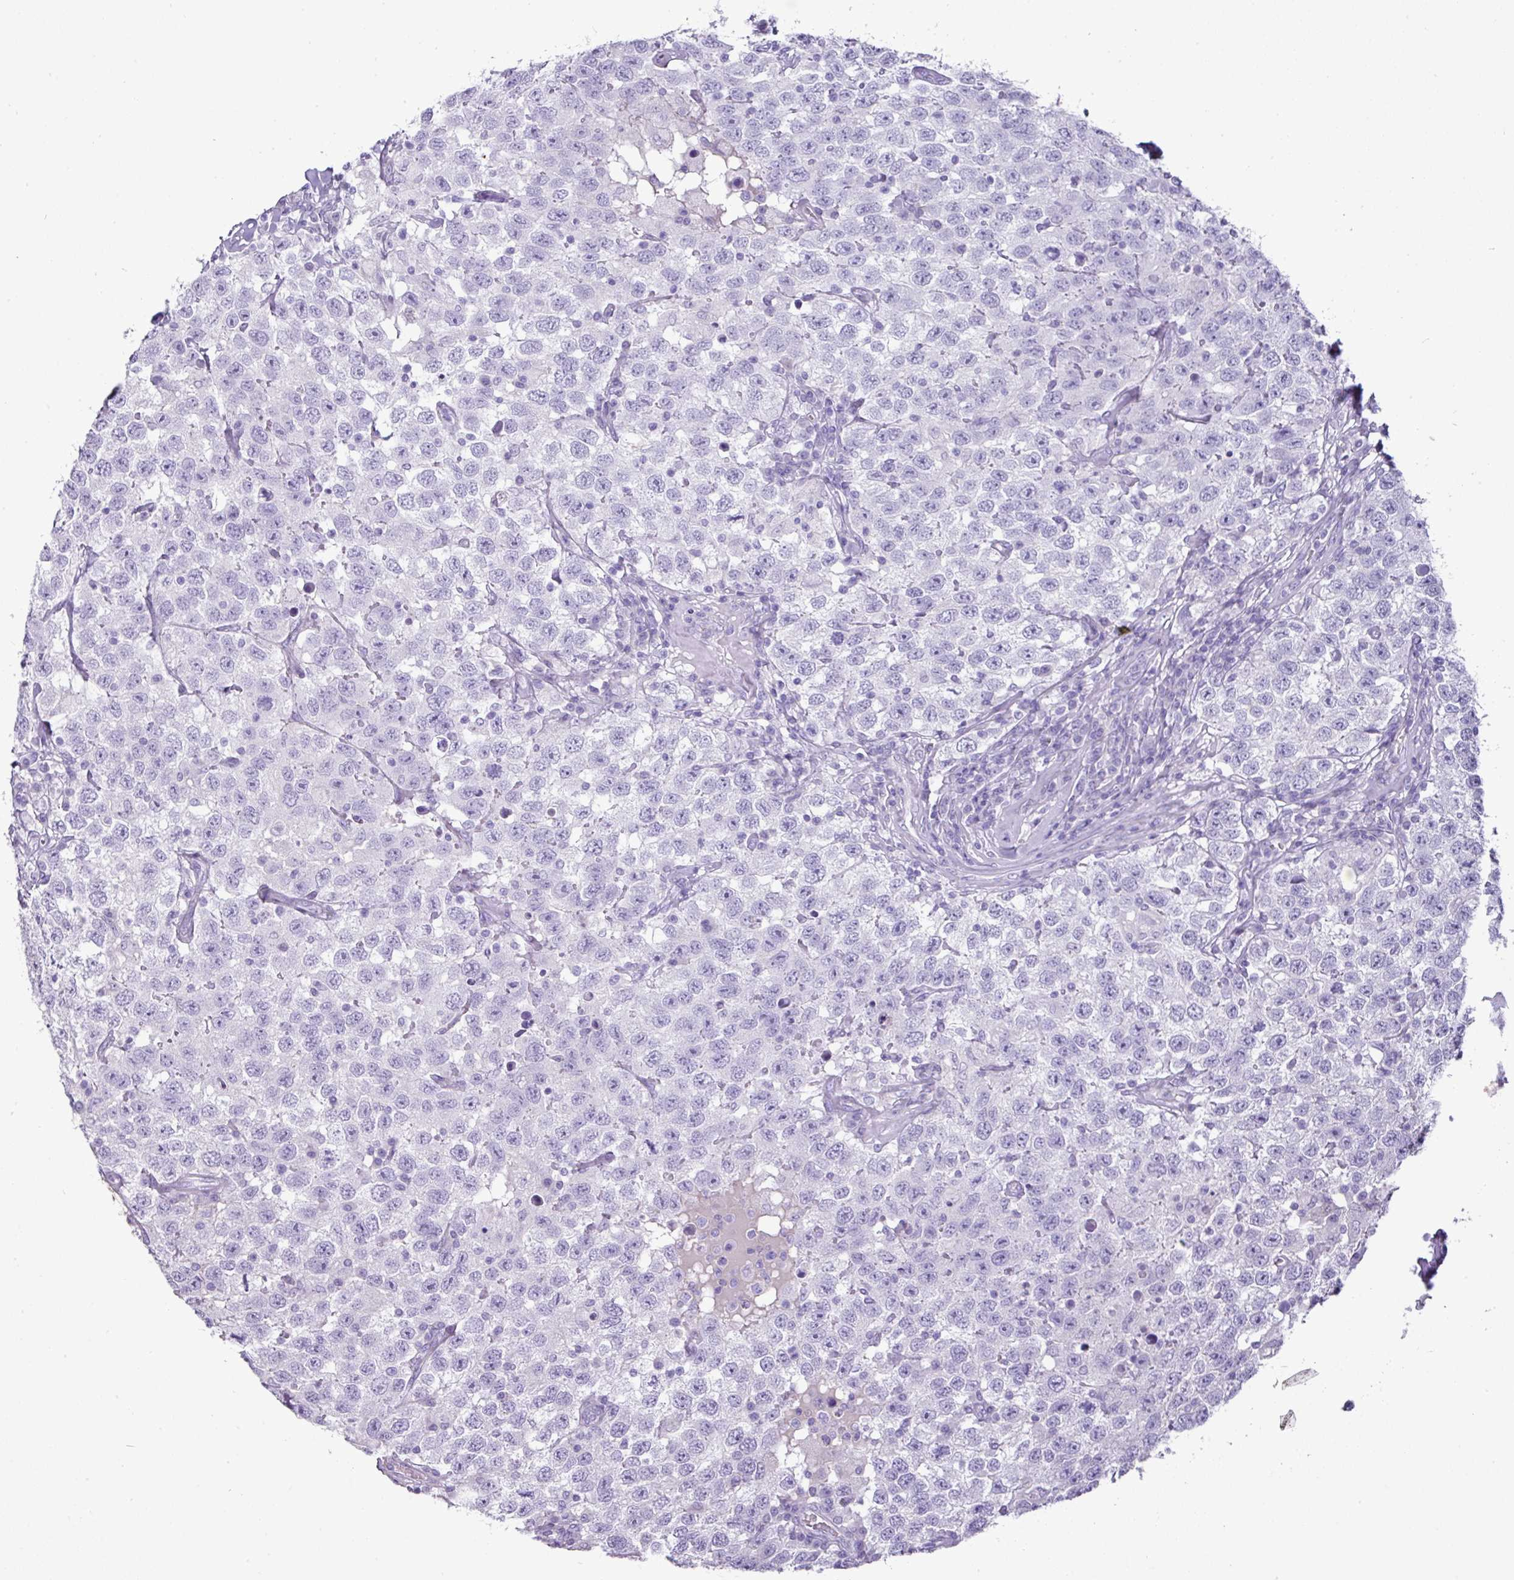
{"staining": {"intensity": "negative", "quantity": "none", "location": "none"}, "tissue": "testis cancer", "cell_type": "Tumor cells", "image_type": "cancer", "snomed": [{"axis": "morphology", "description": "Seminoma, NOS"}, {"axis": "topography", "description": "Testis"}], "caption": "DAB immunohistochemical staining of human testis cancer exhibits no significant positivity in tumor cells.", "gene": "GSTA3", "patient": {"sex": "male", "age": 41}}